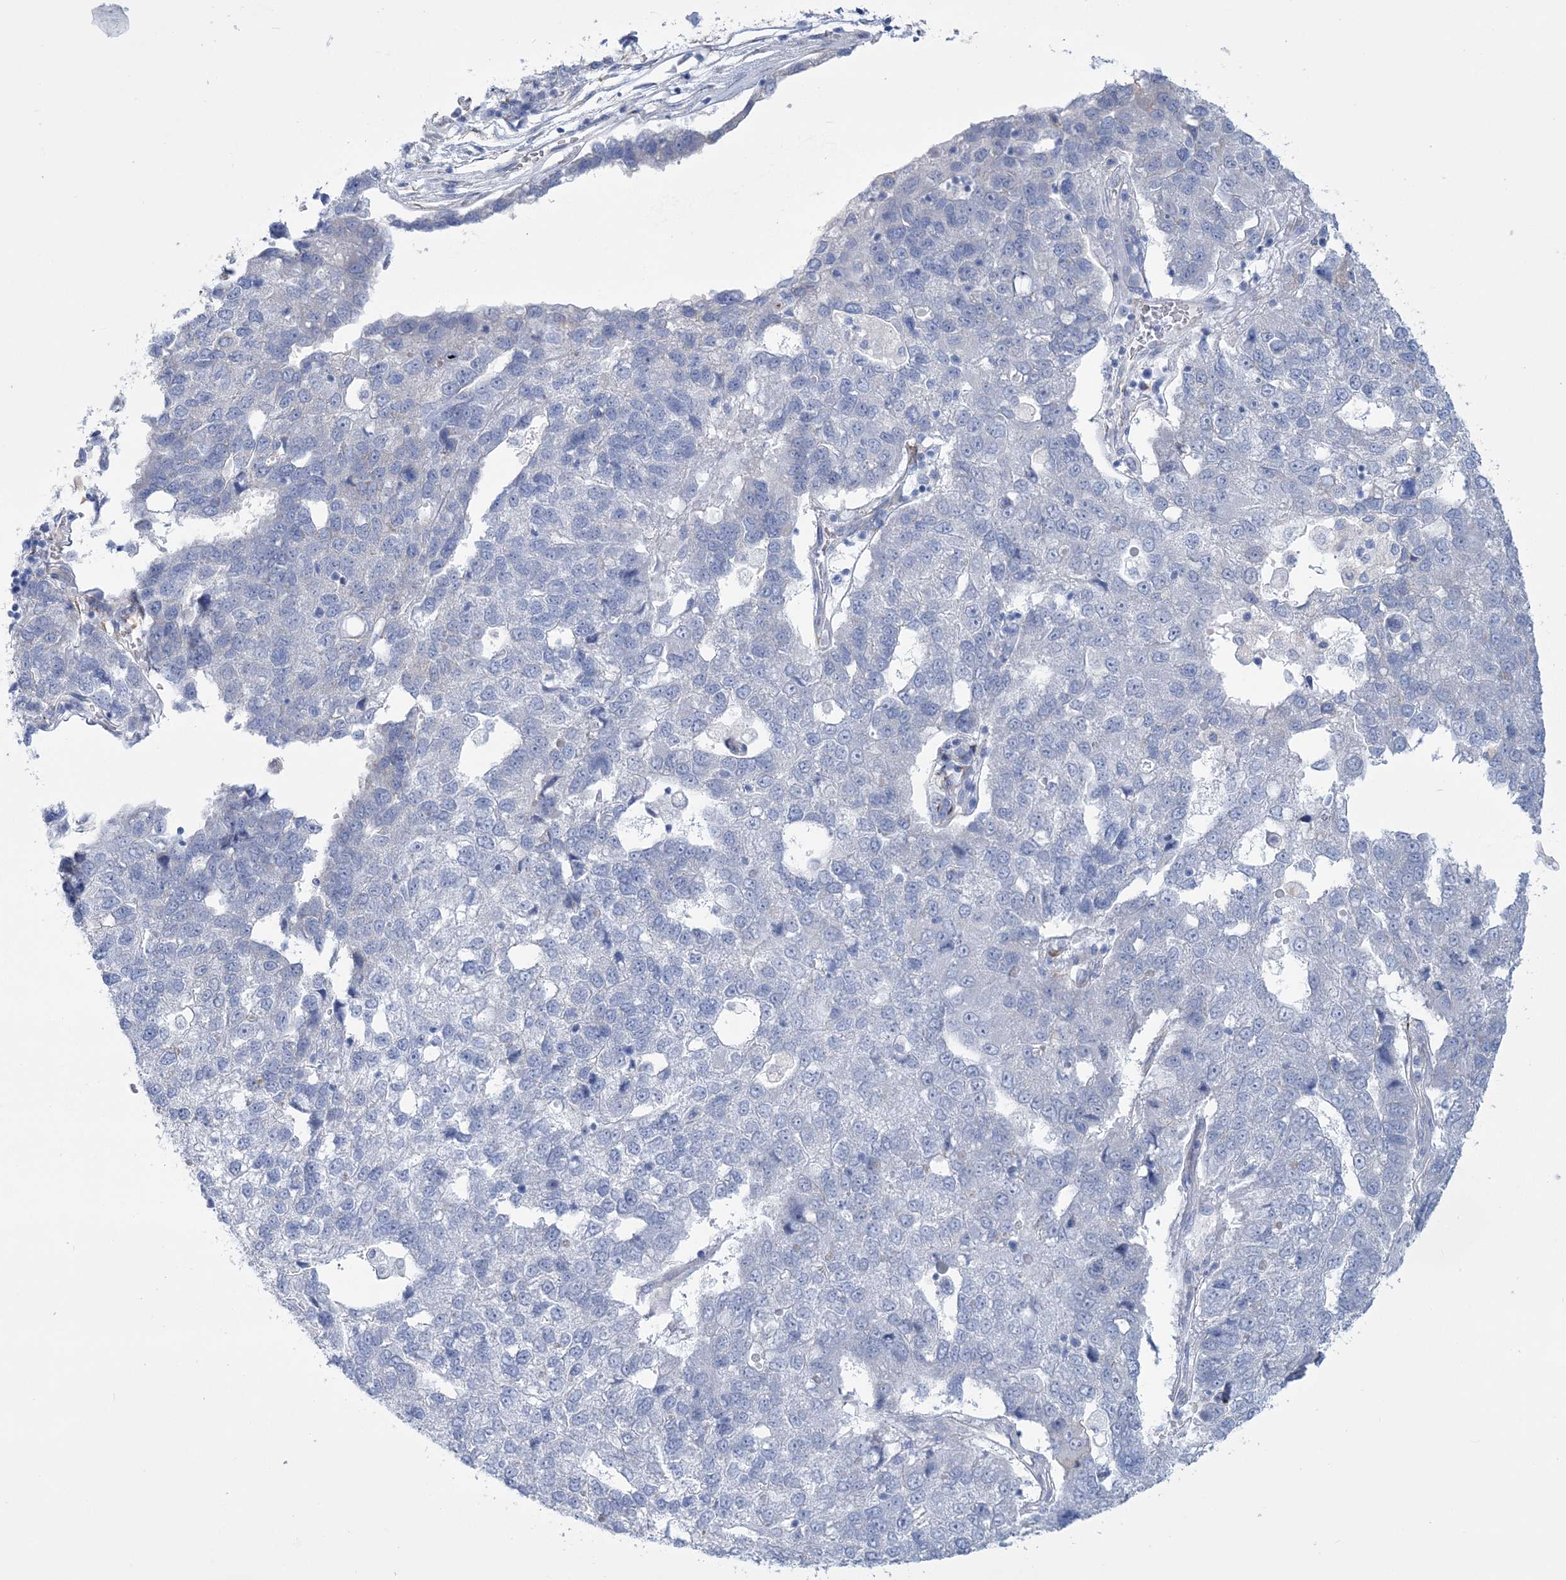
{"staining": {"intensity": "negative", "quantity": "none", "location": "none"}, "tissue": "pancreatic cancer", "cell_type": "Tumor cells", "image_type": "cancer", "snomed": [{"axis": "morphology", "description": "Adenocarcinoma, NOS"}, {"axis": "topography", "description": "Pancreas"}], "caption": "Immunohistochemistry (IHC) photomicrograph of human adenocarcinoma (pancreatic) stained for a protein (brown), which displays no expression in tumor cells.", "gene": "RAB11FIP5", "patient": {"sex": "female", "age": 61}}